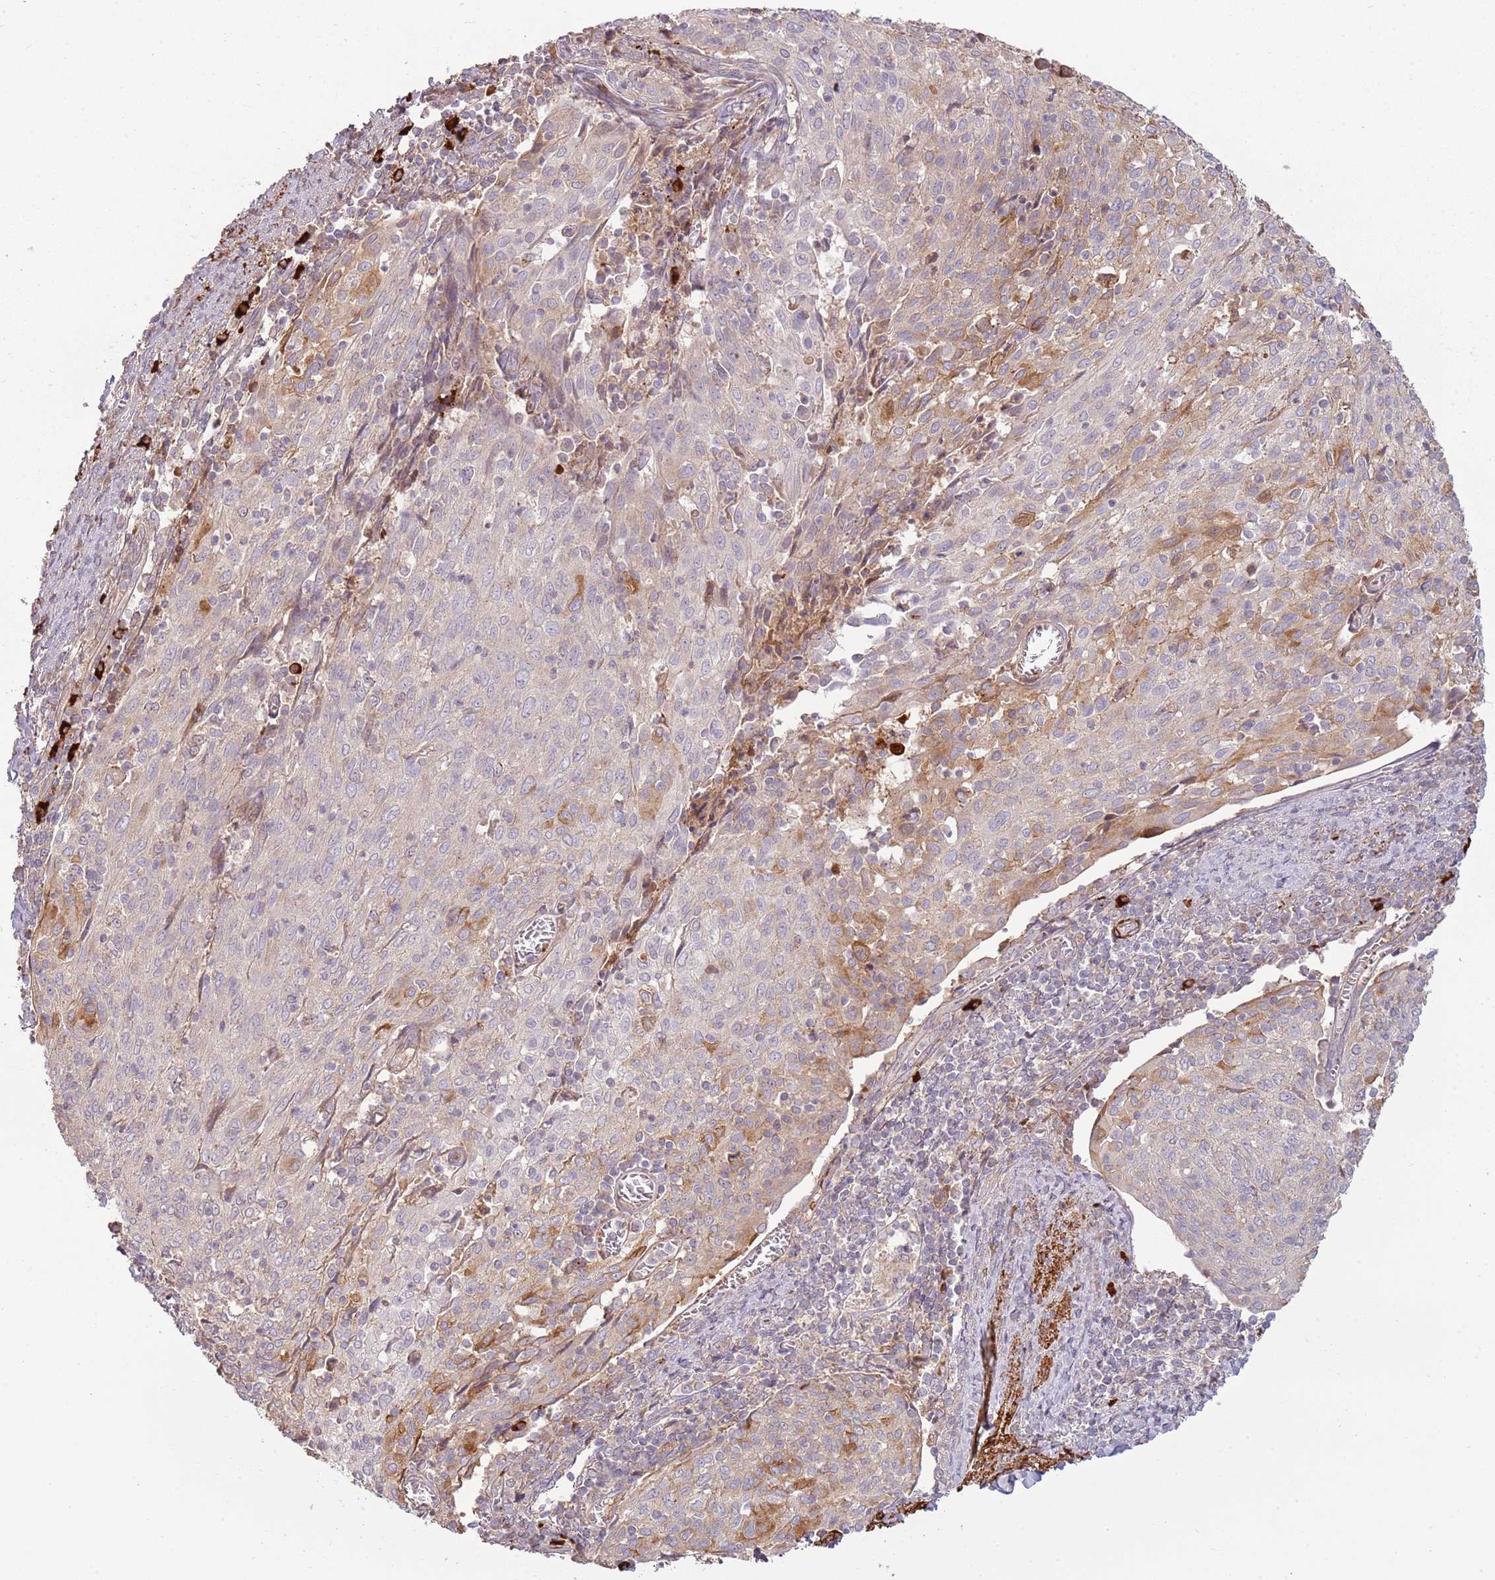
{"staining": {"intensity": "weak", "quantity": "<25%", "location": "cytoplasmic/membranous"}, "tissue": "cervical cancer", "cell_type": "Tumor cells", "image_type": "cancer", "snomed": [{"axis": "morphology", "description": "Squamous cell carcinoma, NOS"}, {"axis": "topography", "description": "Cervix"}], "caption": "Immunohistochemistry (IHC) of human cervical cancer shows no positivity in tumor cells.", "gene": "RNF128", "patient": {"sex": "female", "age": 52}}